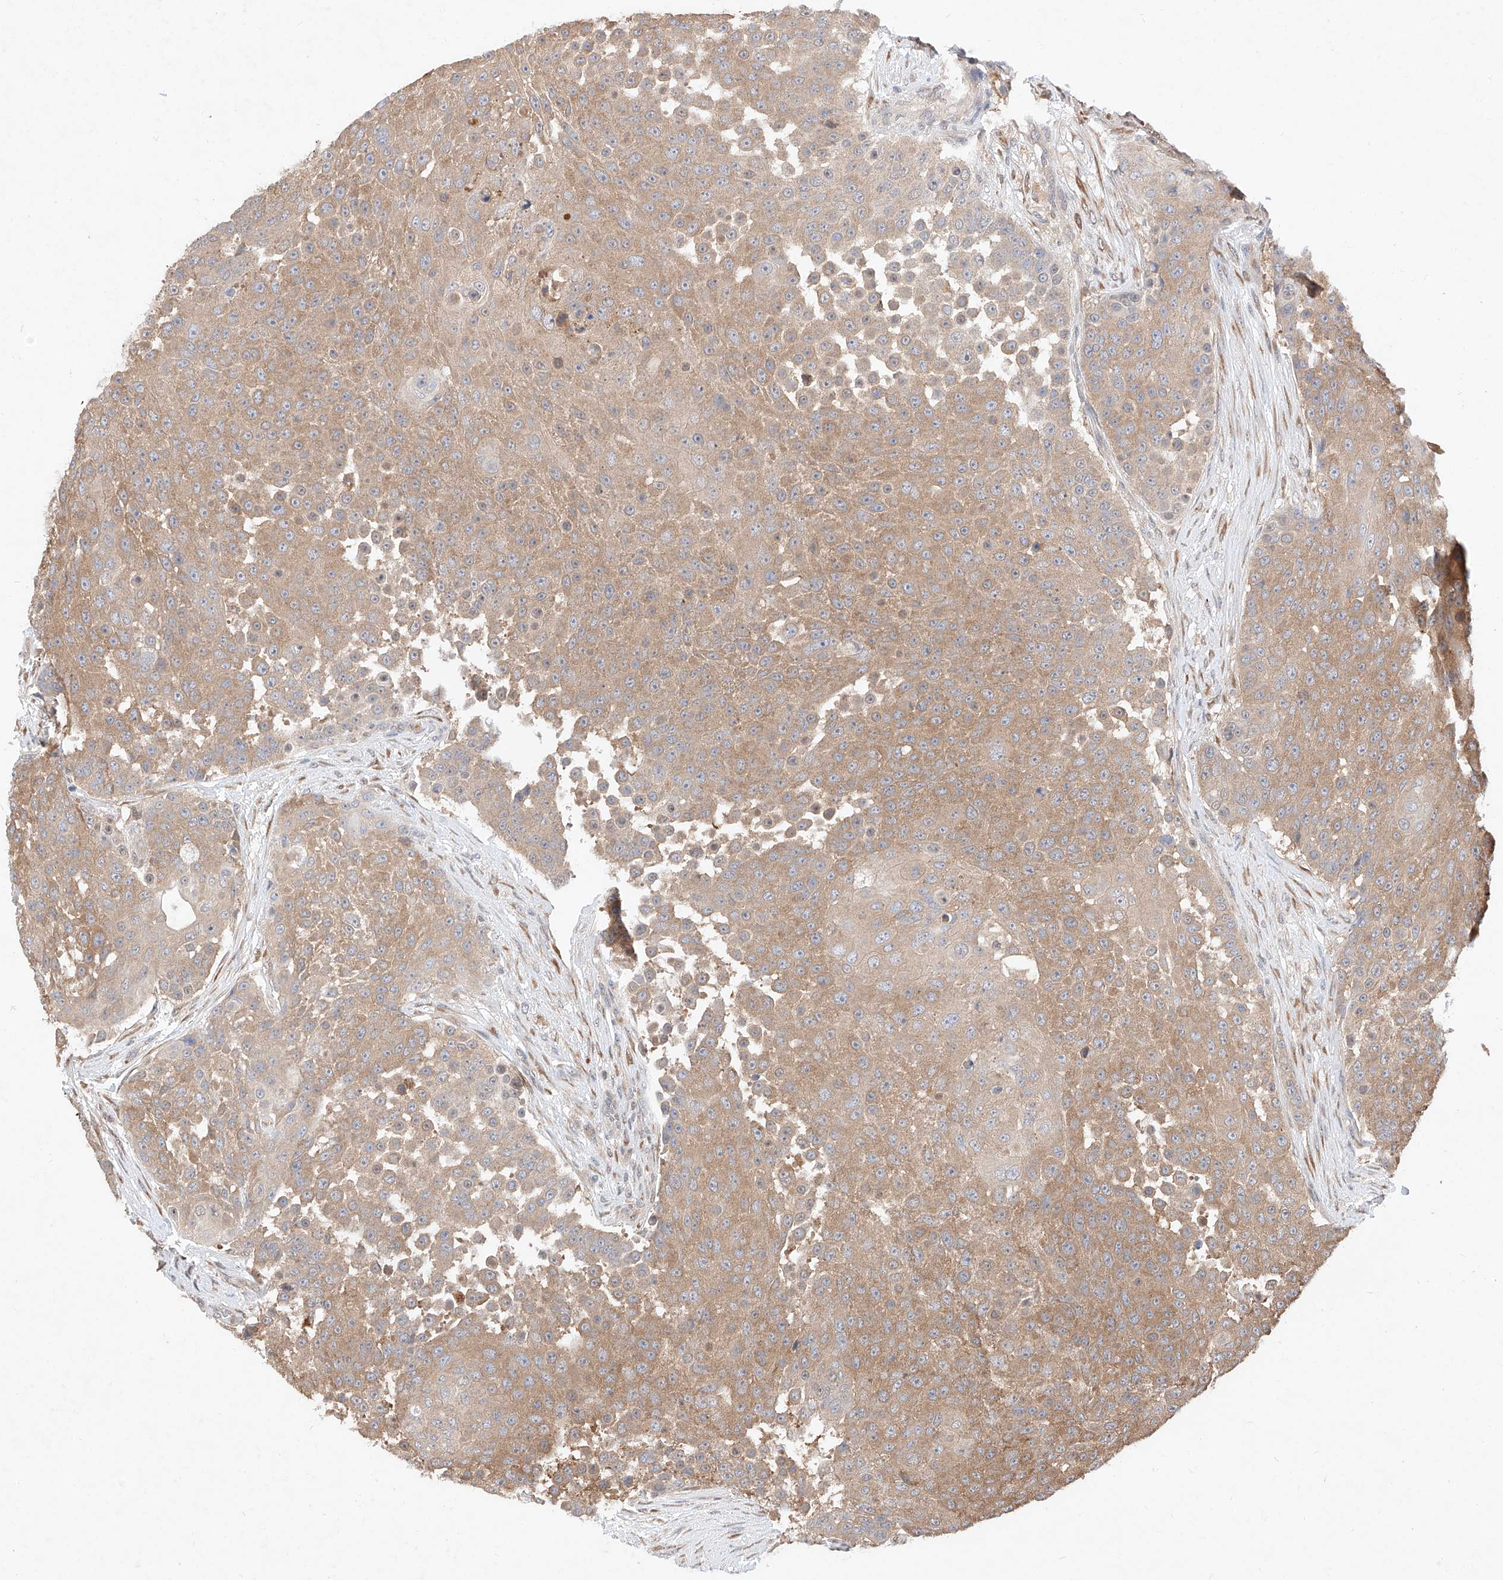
{"staining": {"intensity": "moderate", "quantity": ">75%", "location": "cytoplasmic/membranous"}, "tissue": "urothelial cancer", "cell_type": "Tumor cells", "image_type": "cancer", "snomed": [{"axis": "morphology", "description": "Urothelial carcinoma, High grade"}, {"axis": "topography", "description": "Urinary bladder"}], "caption": "Urothelial cancer stained for a protein (brown) exhibits moderate cytoplasmic/membranous positive expression in about >75% of tumor cells.", "gene": "ZSCAN4", "patient": {"sex": "female", "age": 63}}